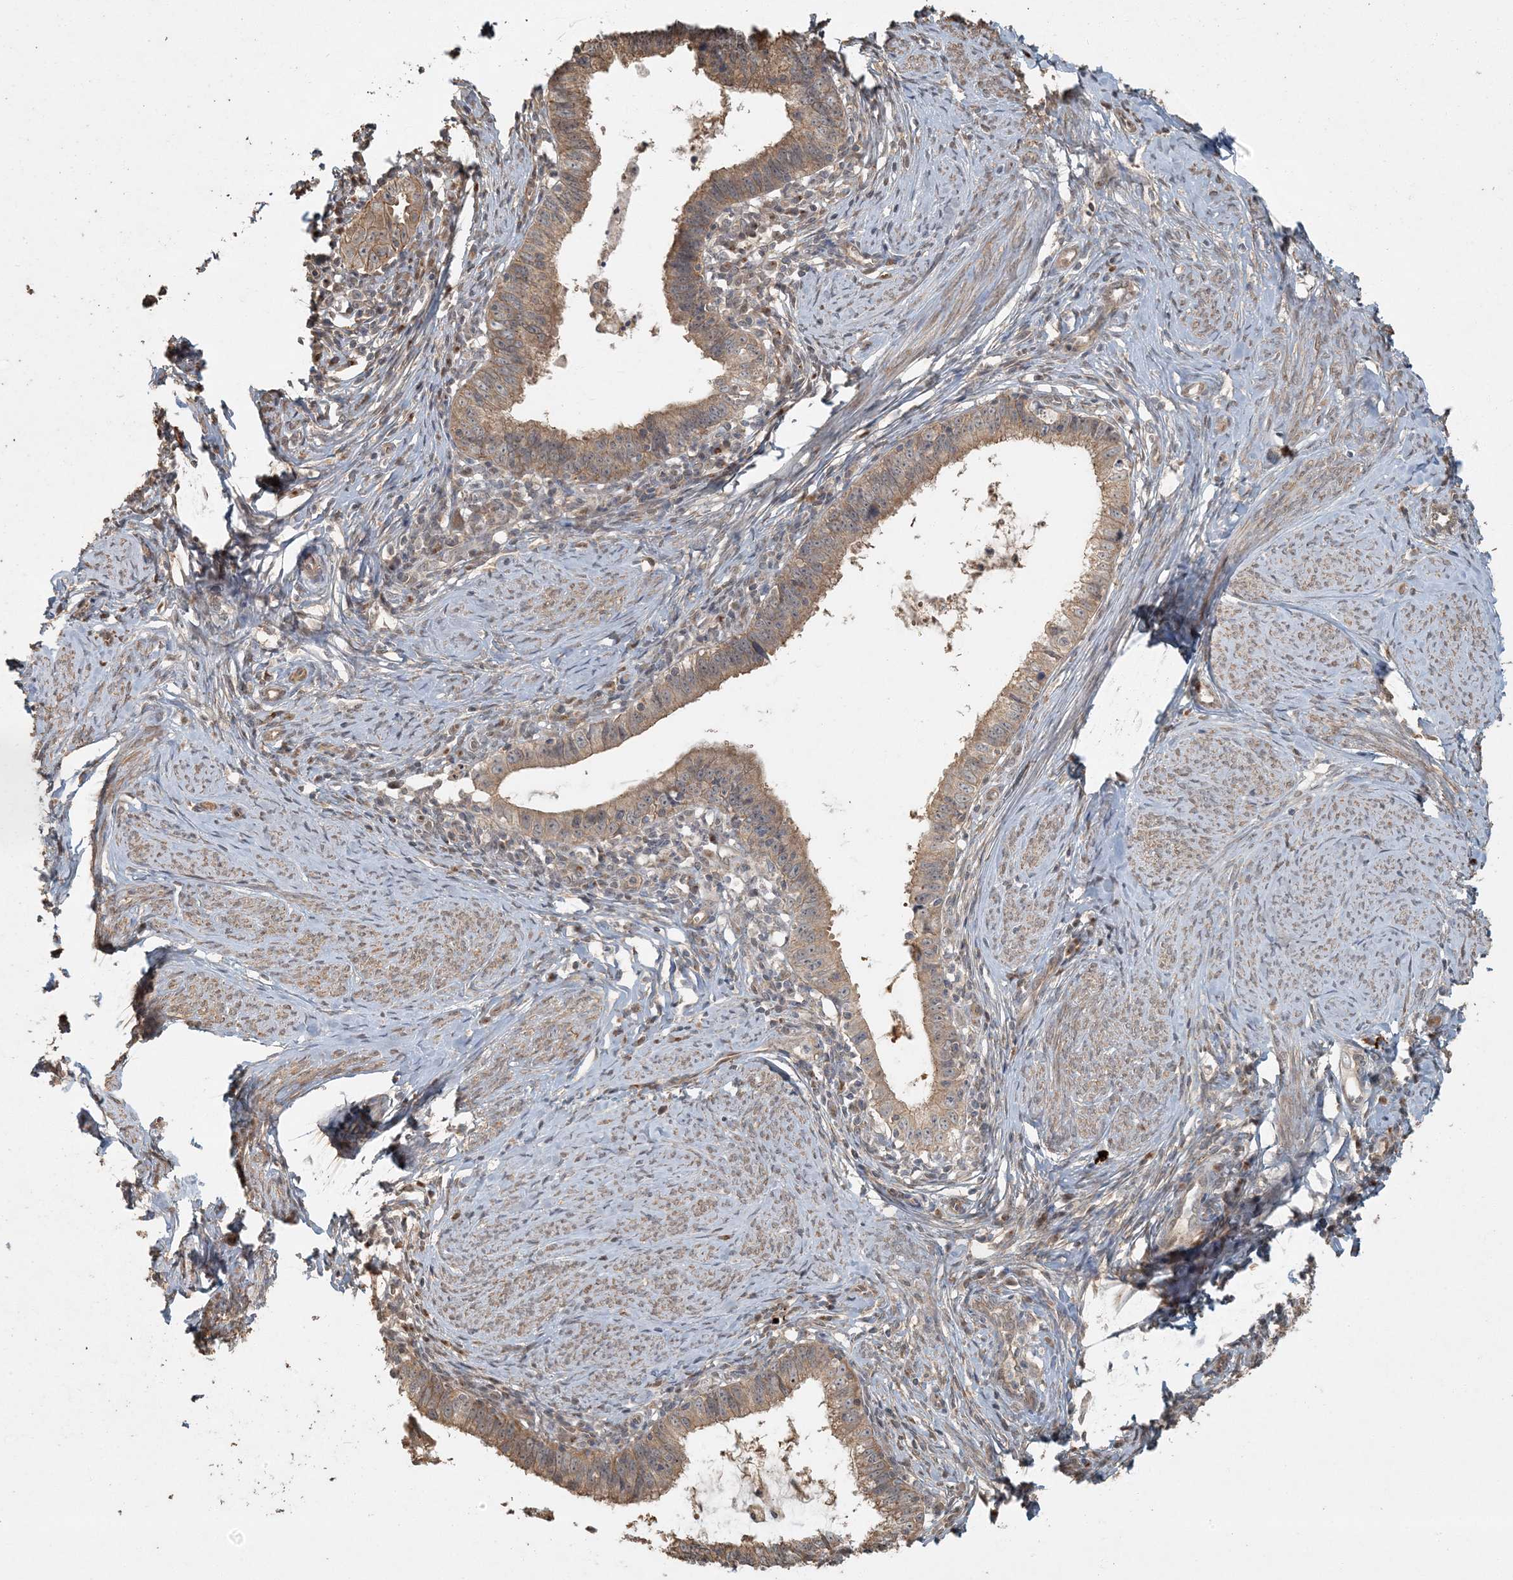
{"staining": {"intensity": "moderate", "quantity": ">75%", "location": "cytoplasmic/membranous"}, "tissue": "cervical cancer", "cell_type": "Tumor cells", "image_type": "cancer", "snomed": [{"axis": "morphology", "description": "Adenocarcinoma, NOS"}, {"axis": "topography", "description": "Cervix"}], "caption": "The photomicrograph displays staining of cervical cancer (adenocarcinoma), revealing moderate cytoplasmic/membranous protein positivity (brown color) within tumor cells.", "gene": "AK9", "patient": {"sex": "female", "age": 36}}